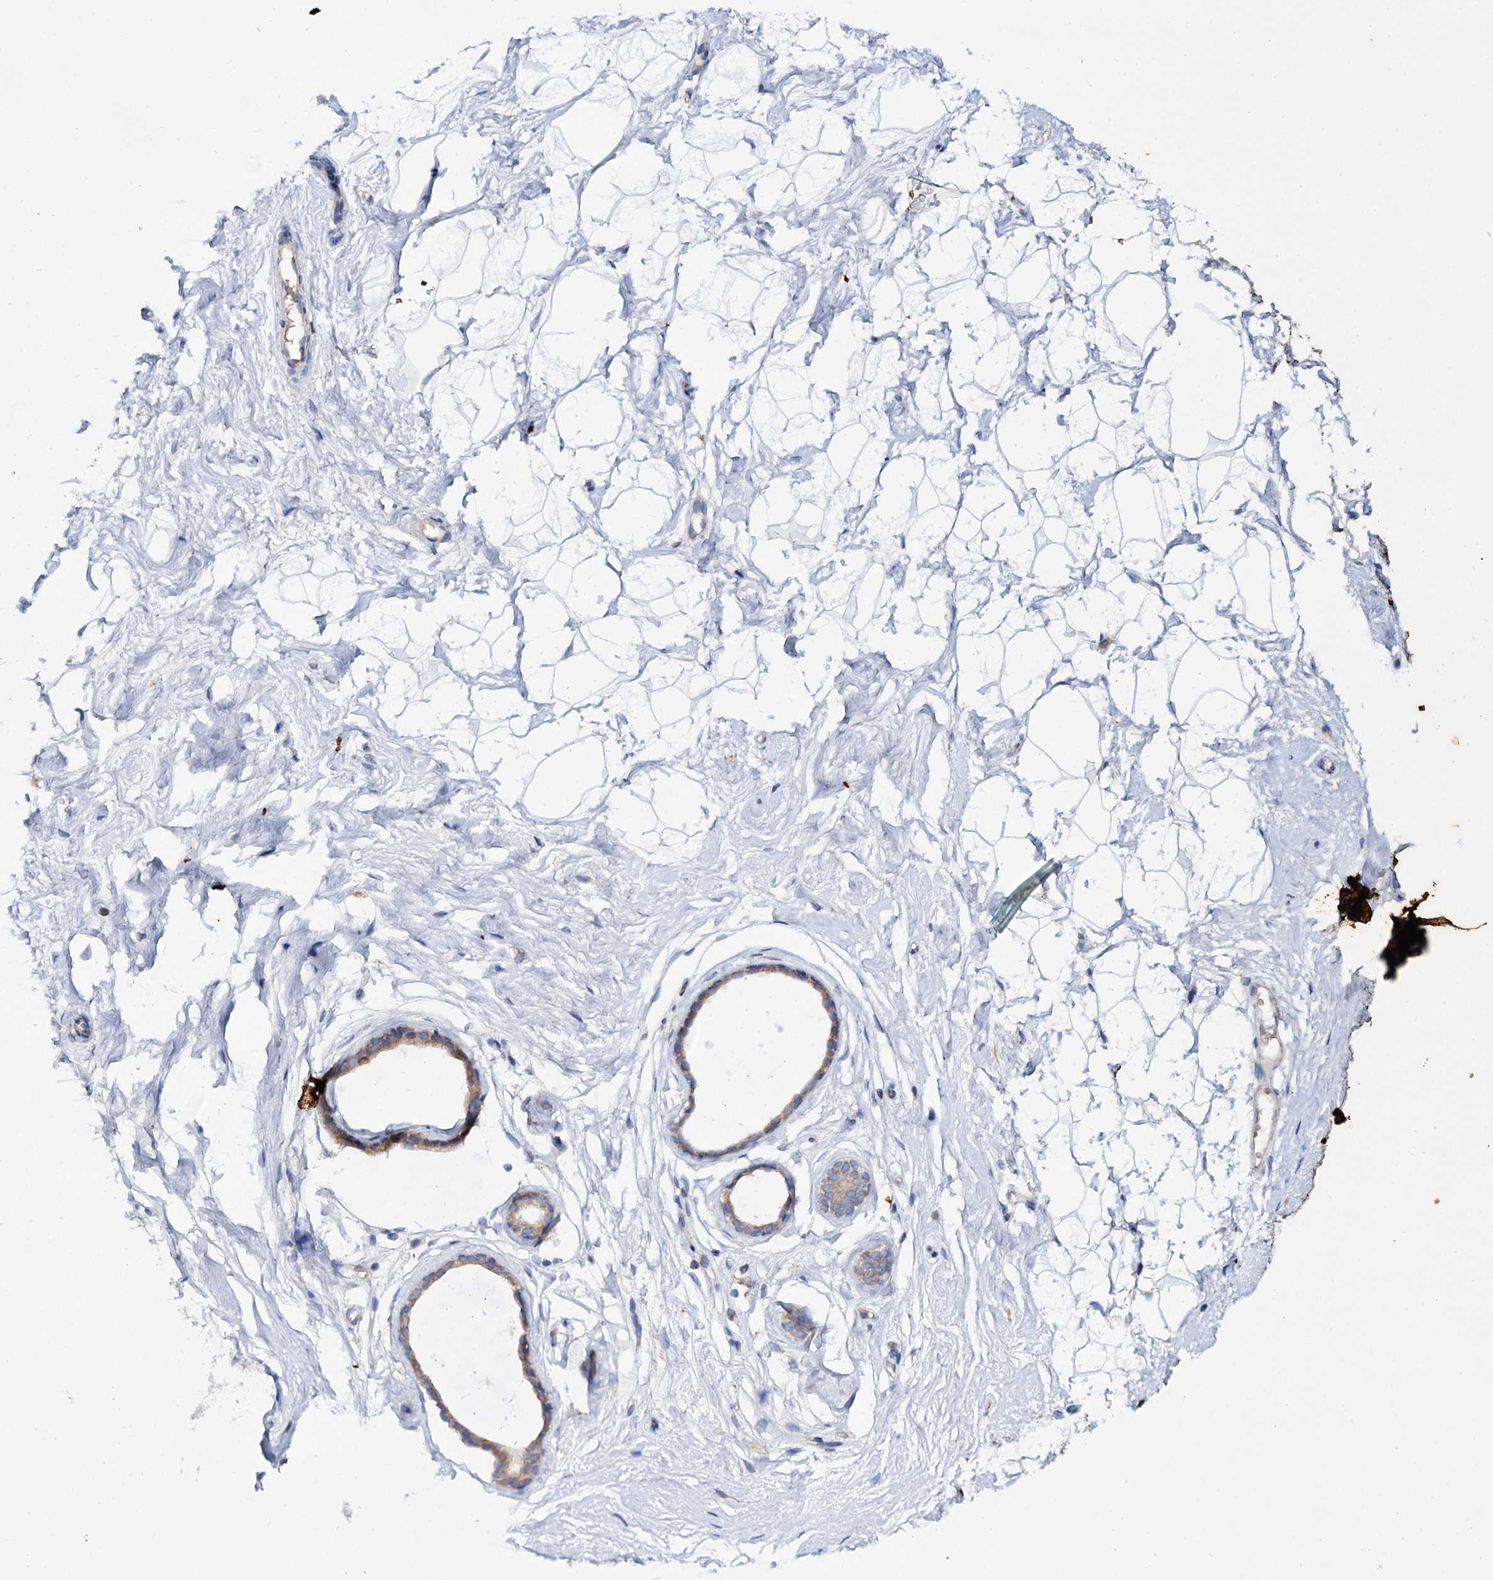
{"staining": {"intensity": "negative", "quantity": "none", "location": "none"}, "tissue": "breast", "cell_type": "Adipocytes", "image_type": "normal", "snomed": [{"axis": "morphology", "description": "Normal tissue, NOS"}, {"axis": "morphology", "description": "Adenoma, NOS"}, {"axis": "topography", "description": "Breast"}], "caption": "This is a image of immunohistochemistry (IHC) staining of unremarkable breast, which shows no positivity in adipocytes.", "gene": "UBASH3B", "patient": {"sex": "female", "age": 23}}